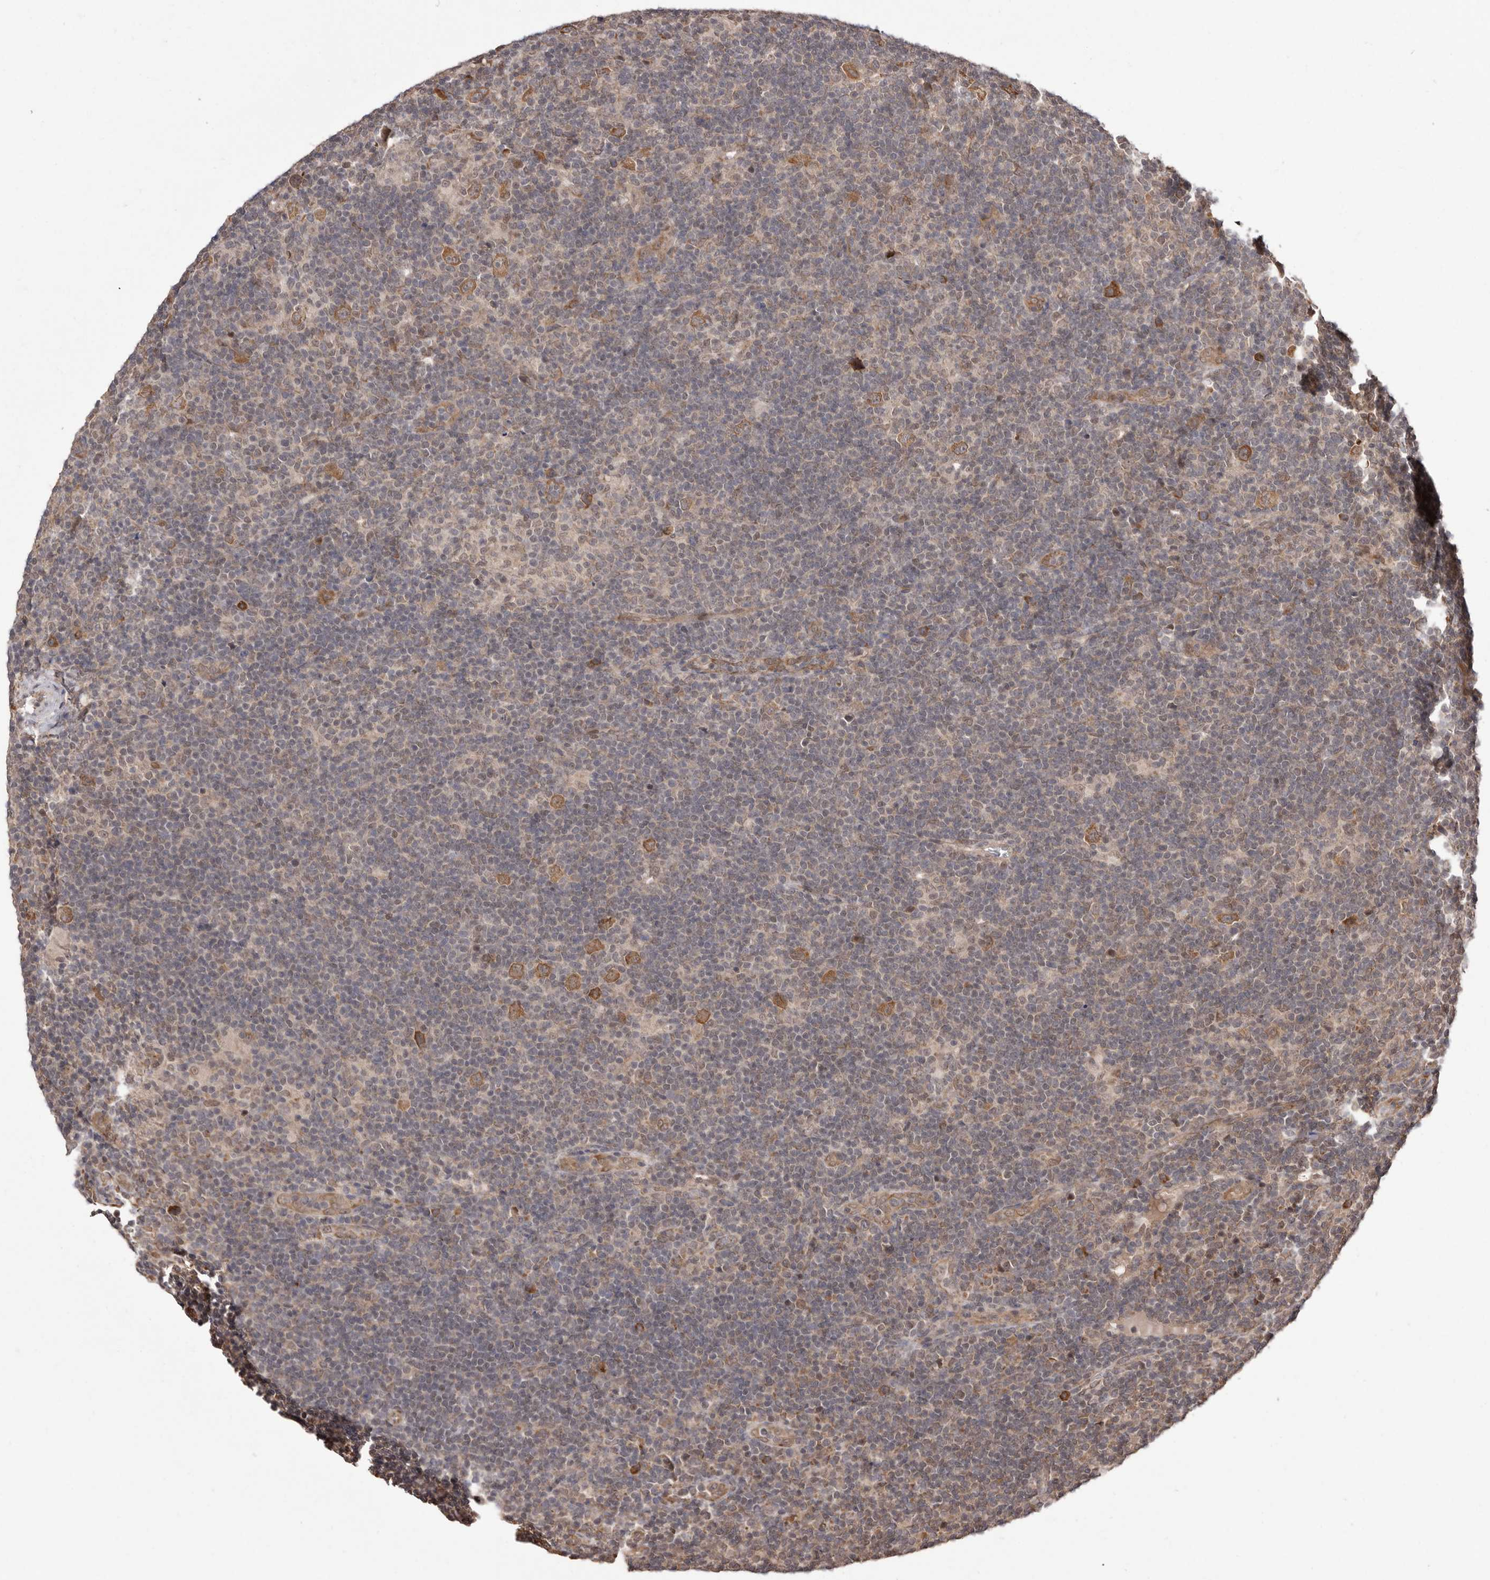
{"staining": {"intensity": "moderate", "quantity": ">75%", "location": "cytoplasmic/membranous"}, "tissue": "lymphoma", "cell_type": "Tumor cells", "image_type": "cancer", "snomed": [{"axis": "morphology", "description": "Hodgkin's disease, NOS"}, {"axis": "topography", "description": "Lymph node"}], "caption": "Protein staining exhibits moderate cytoplasmic/membranous staining in about >75% of tumor cells in Hodgkin's disease. (brown staining indicates protein expression, while blue staining denotes nuclei).", "gene": "LRGUK", "patient": {"sex": "female", "age": 57}}